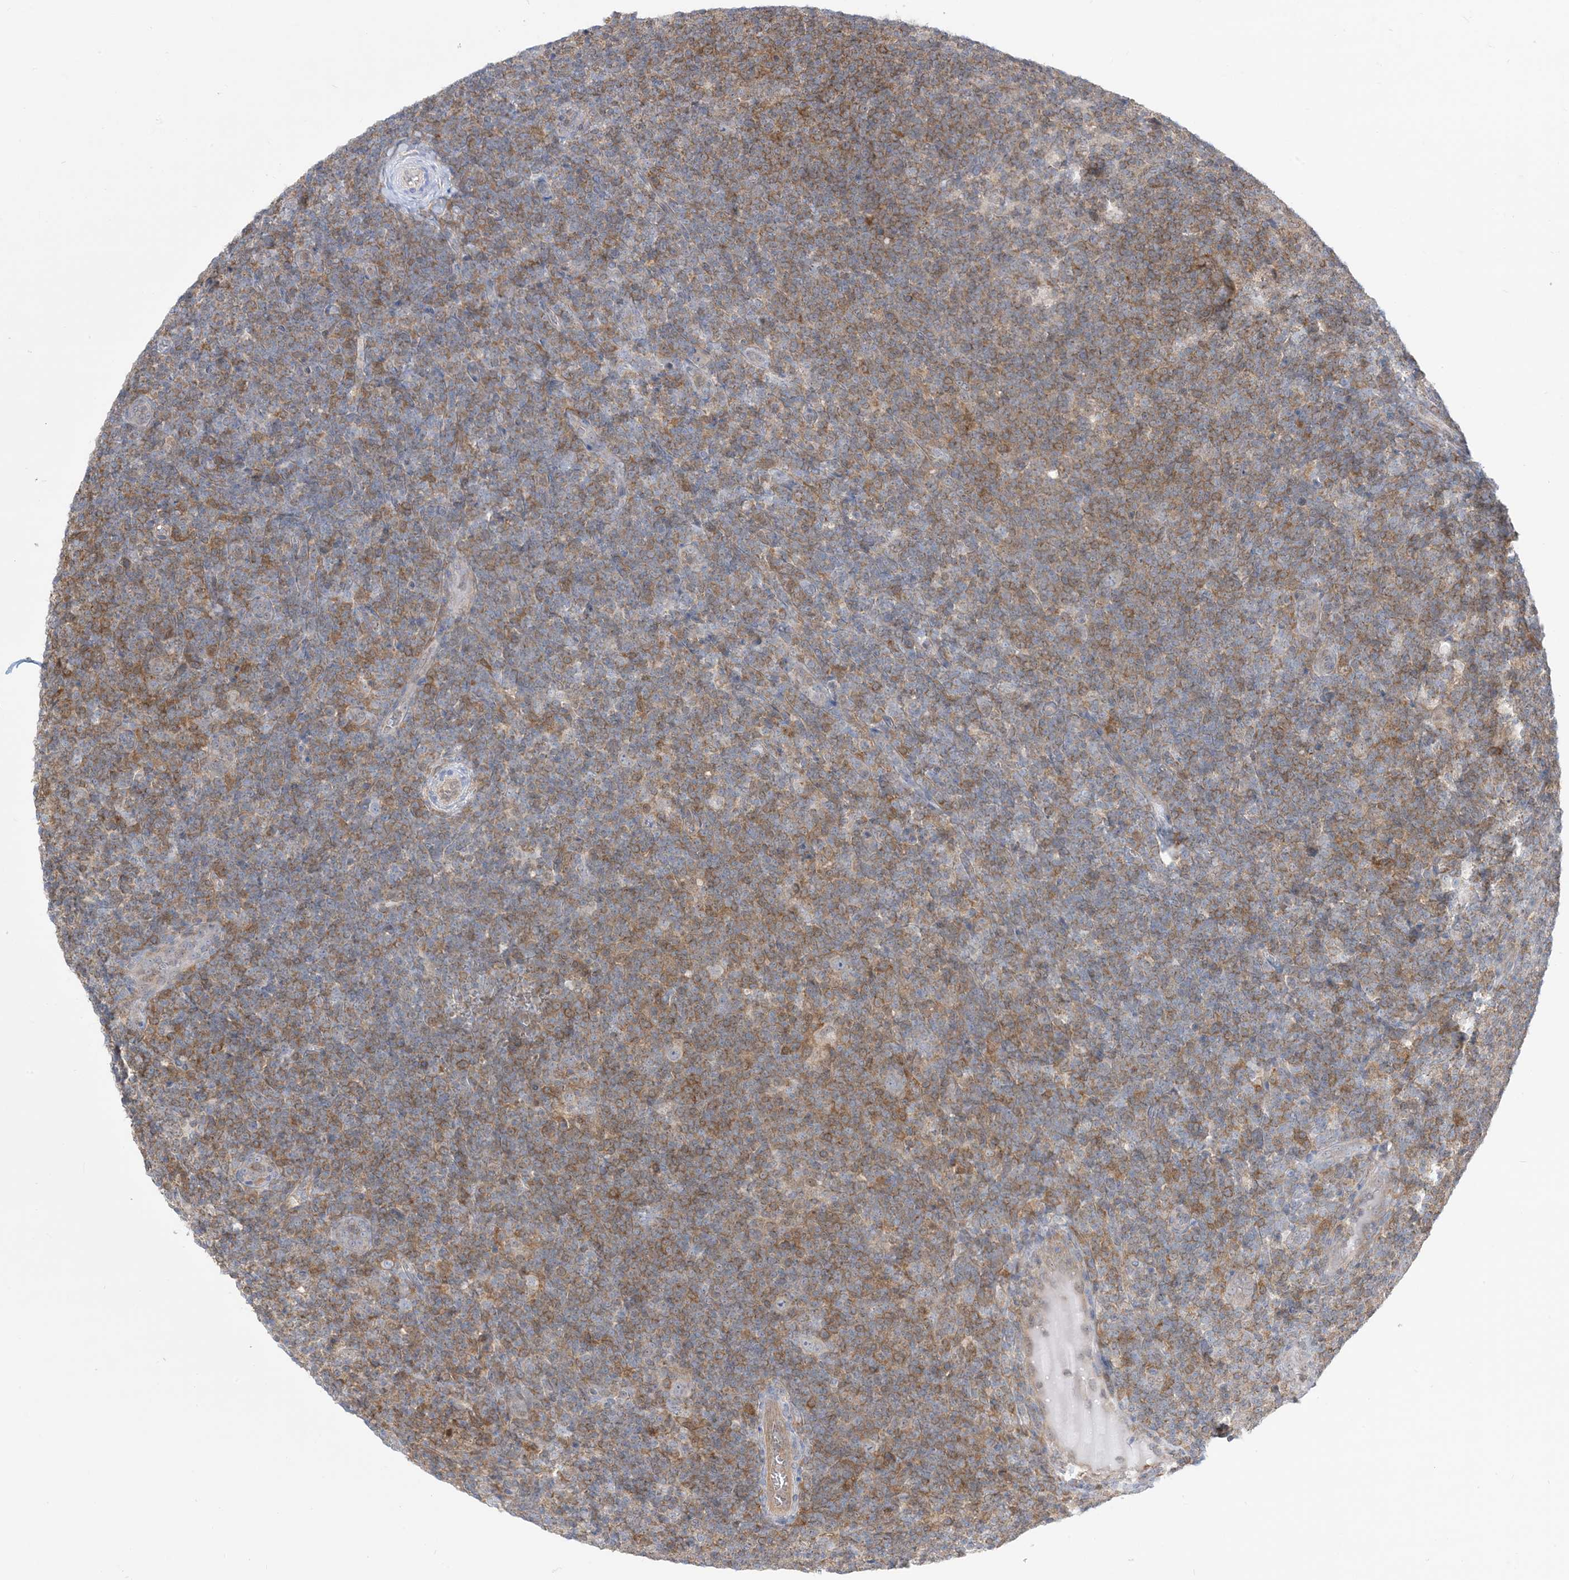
{"staining": {"intensity": "negative", "quantity": "none", "location": "none"}, "tissue": "lymphoma", "cell_type": "Tumor cells", "image_type": "cancer", "snomed": [{"axis": "morphology", "description": "Hodgkin's disease, NOS"}, {"axis": "topography", "description": "Lymph node"}], "caption": "Immunohistochemistry histopathology image of neoplastic tissue: human Hodgkin's disease stained with DAB (3,3'-diaminobenzidine) exhibits no significant protein positivity in tumor cells.", "gene": "CASP4", "patient": {"sex": "female", "age": 57}}